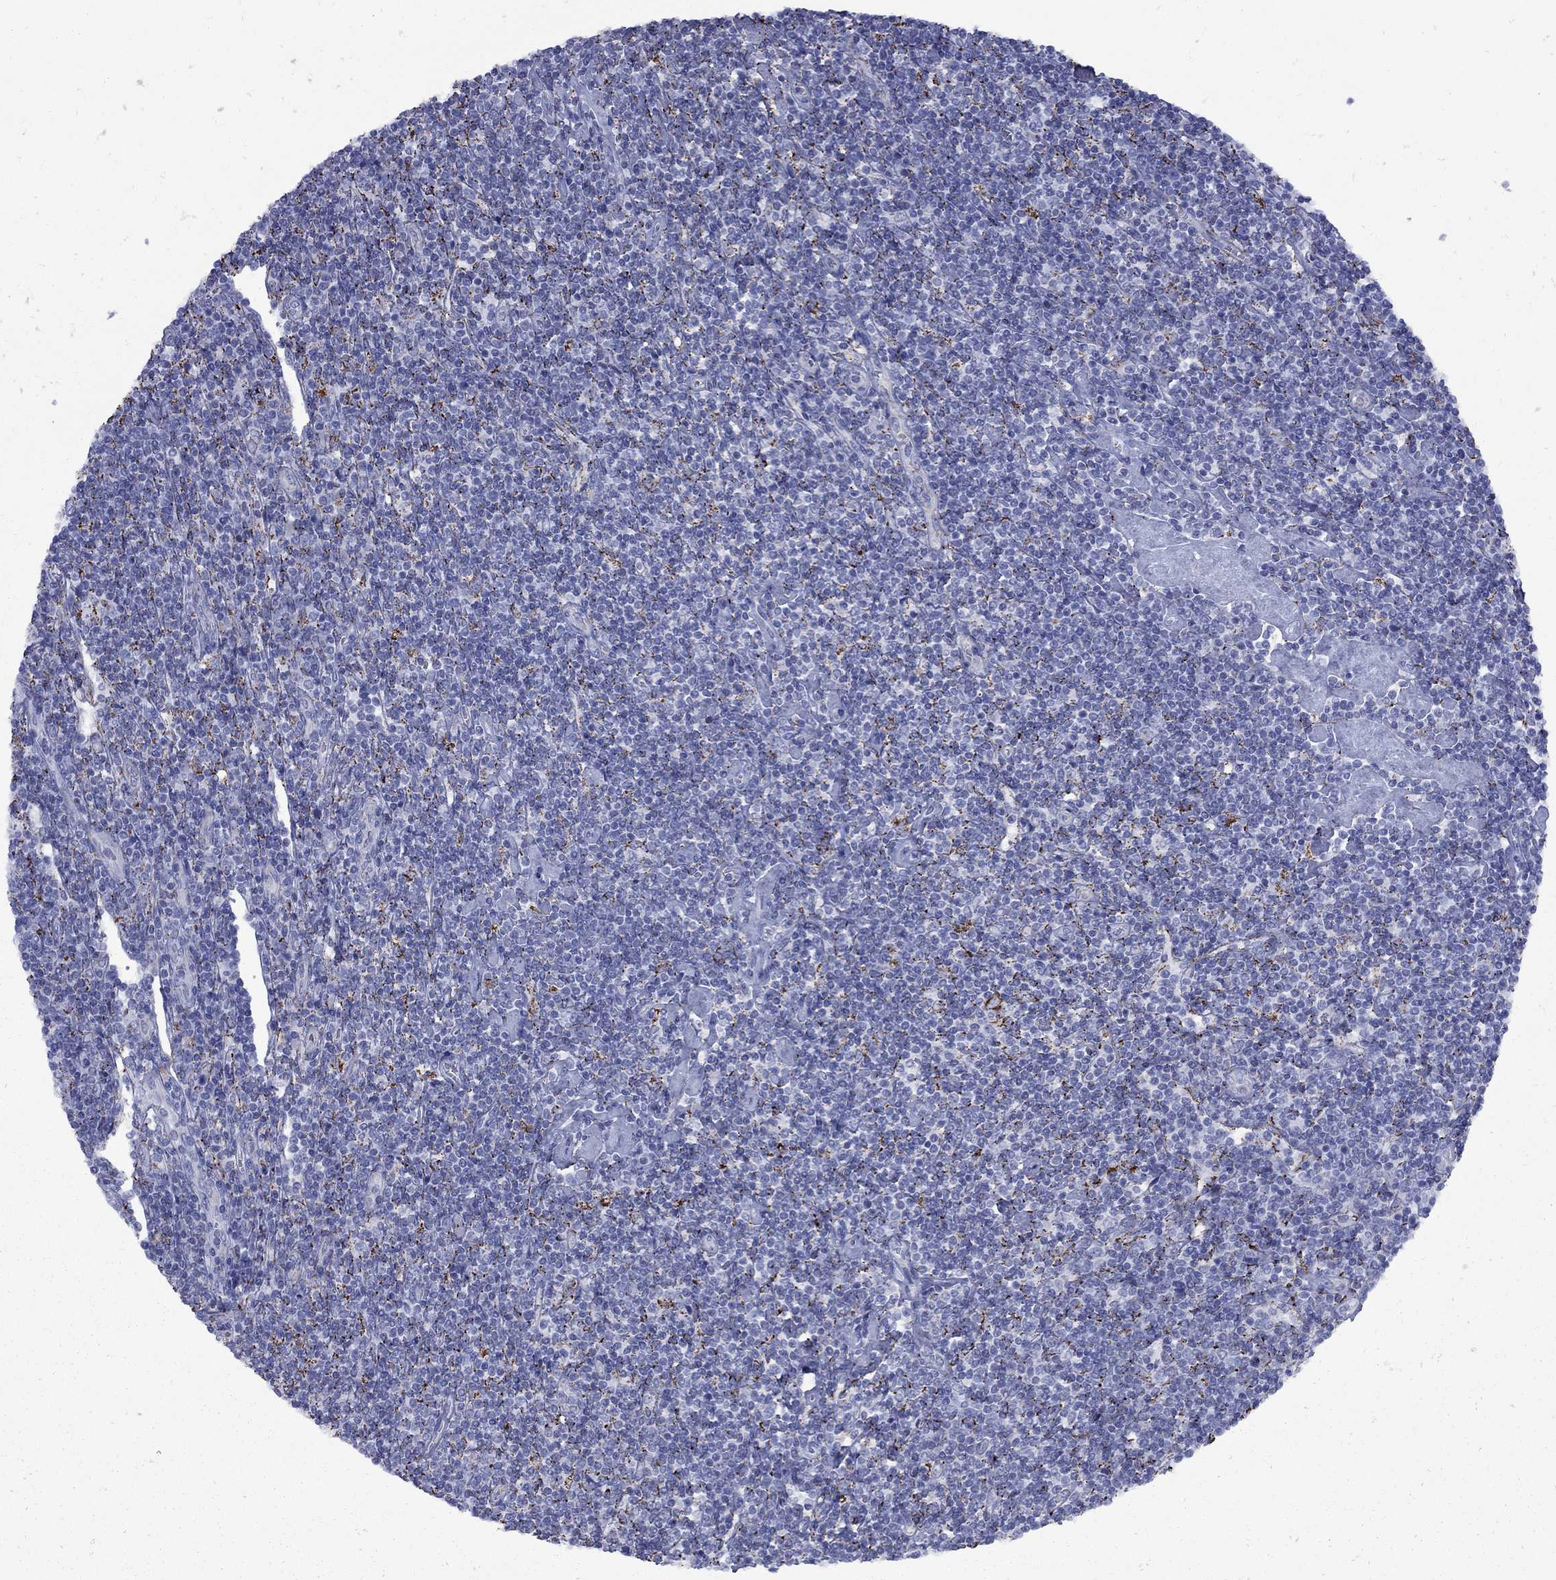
{"staining": {"intensity": "negative", "quantity": "none", "location": "none"}, "tissue": "lymphoma", "cell_type": "Tumor cells", "image_type": "cancer", "snomed": [{"axis": "morphology", "description": "Hodgkin's disease, NOS"}, {"axis": "topography", "description": "Lymph node"}], "caption": "Human Hodgkin's disease stained for a protein using immunohistochemistry (IHC) exhibits no expression in tumor cells.", "gene": "SESTD1", "patient": {"sex": "male", "age": 40}}